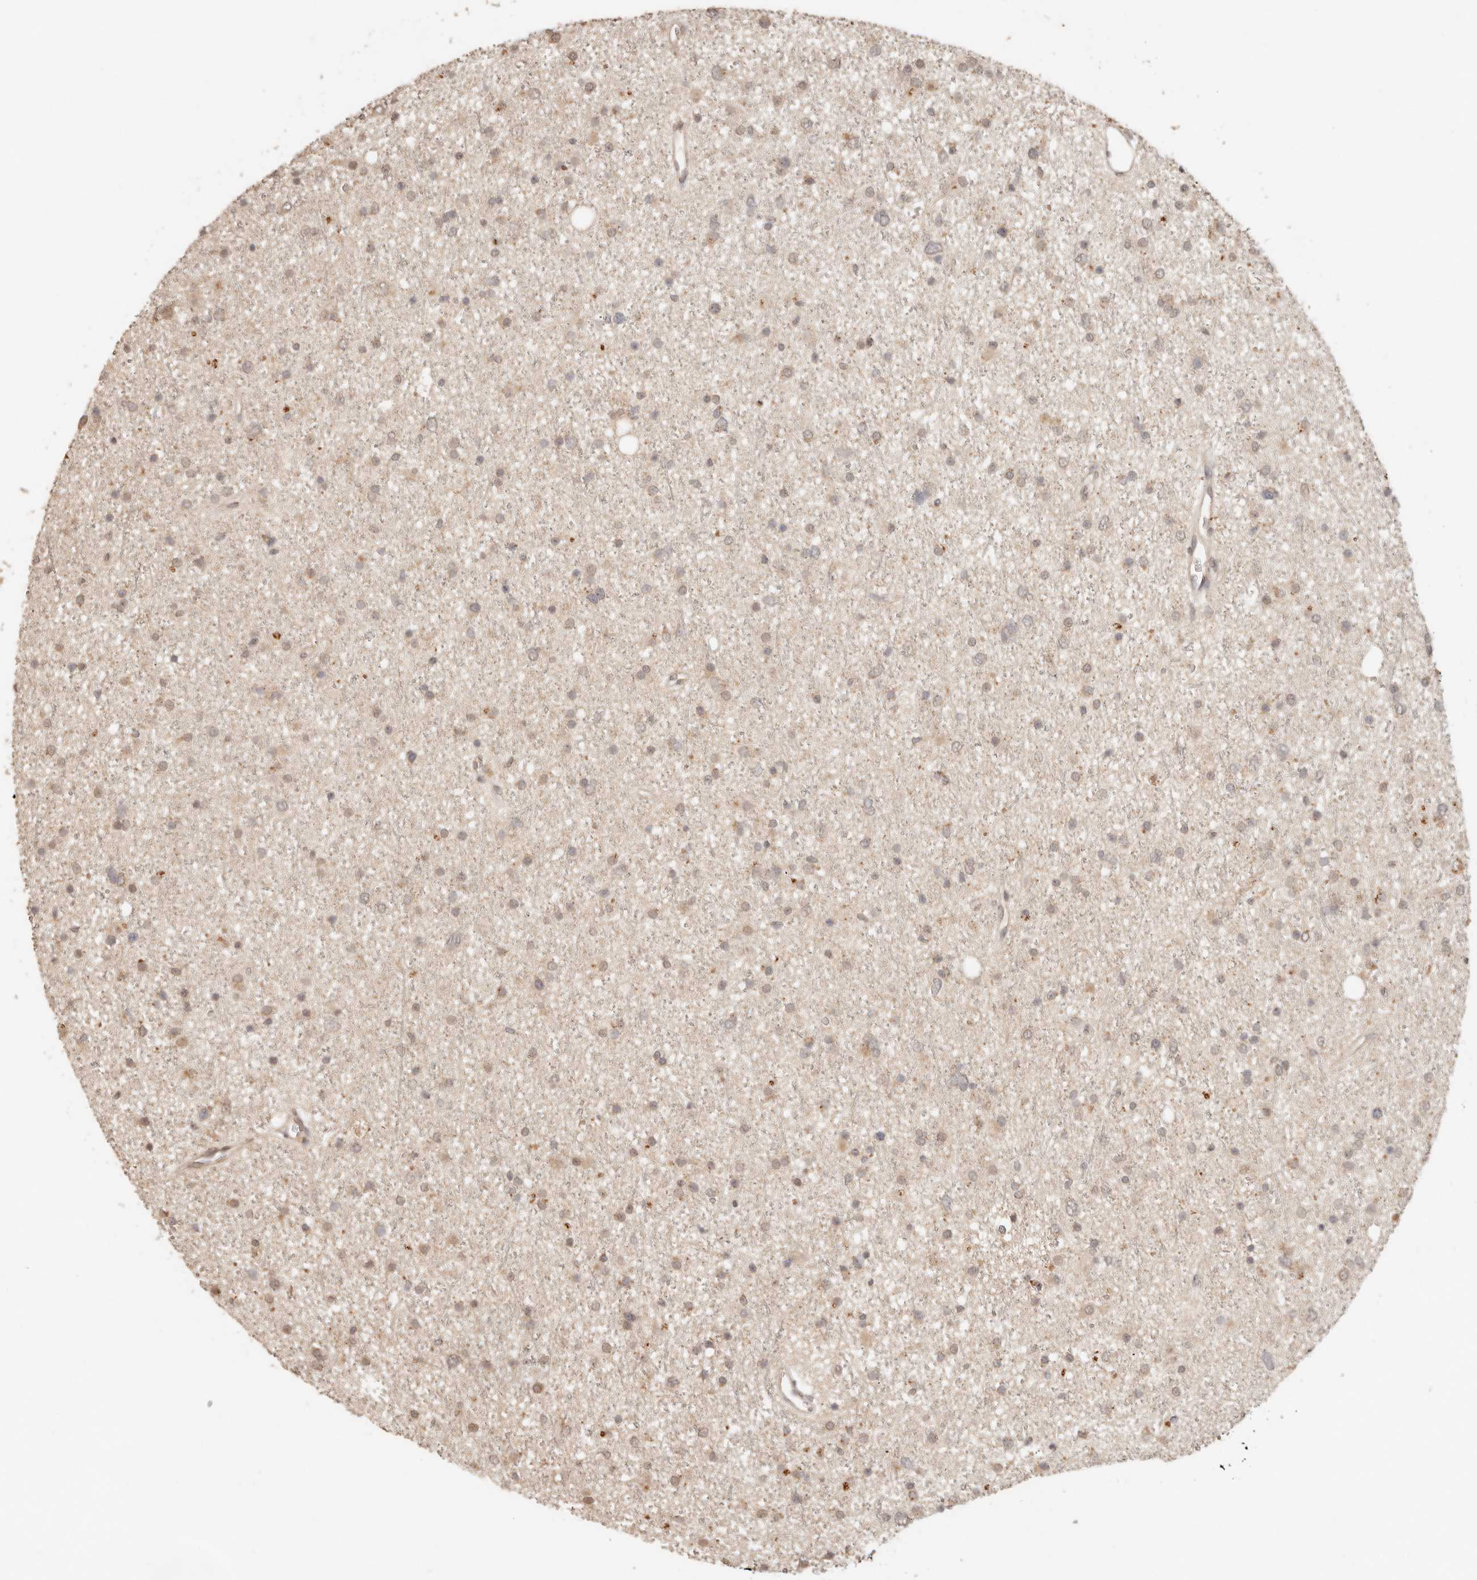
{"staining": {"intensity": "weak", "quantity": "25%-75%", "location": "cytoplasmic/membranous,nuclear"}, "tissue": "glioma", "cell_type": "Tumor cells", "image_type": "cancer", "snomed": [{"axis": "morphology", "description": "Glioma, malignant, Low grade"}, {"axis": "topography", "description": "Cerebral cortex"}], "caption": "Immunohistochemical staining of glioma reveals low levels of weak cytoplasmic/membranous and nuclear positivity in about 25%-75% of tumor cells. Using DAB (brown) and hematoxylin (blue) stains, captured at high magnification using brightfield microscopy.", "gene": "LMO4", "patient": {"sex": "female", "age": 39}}